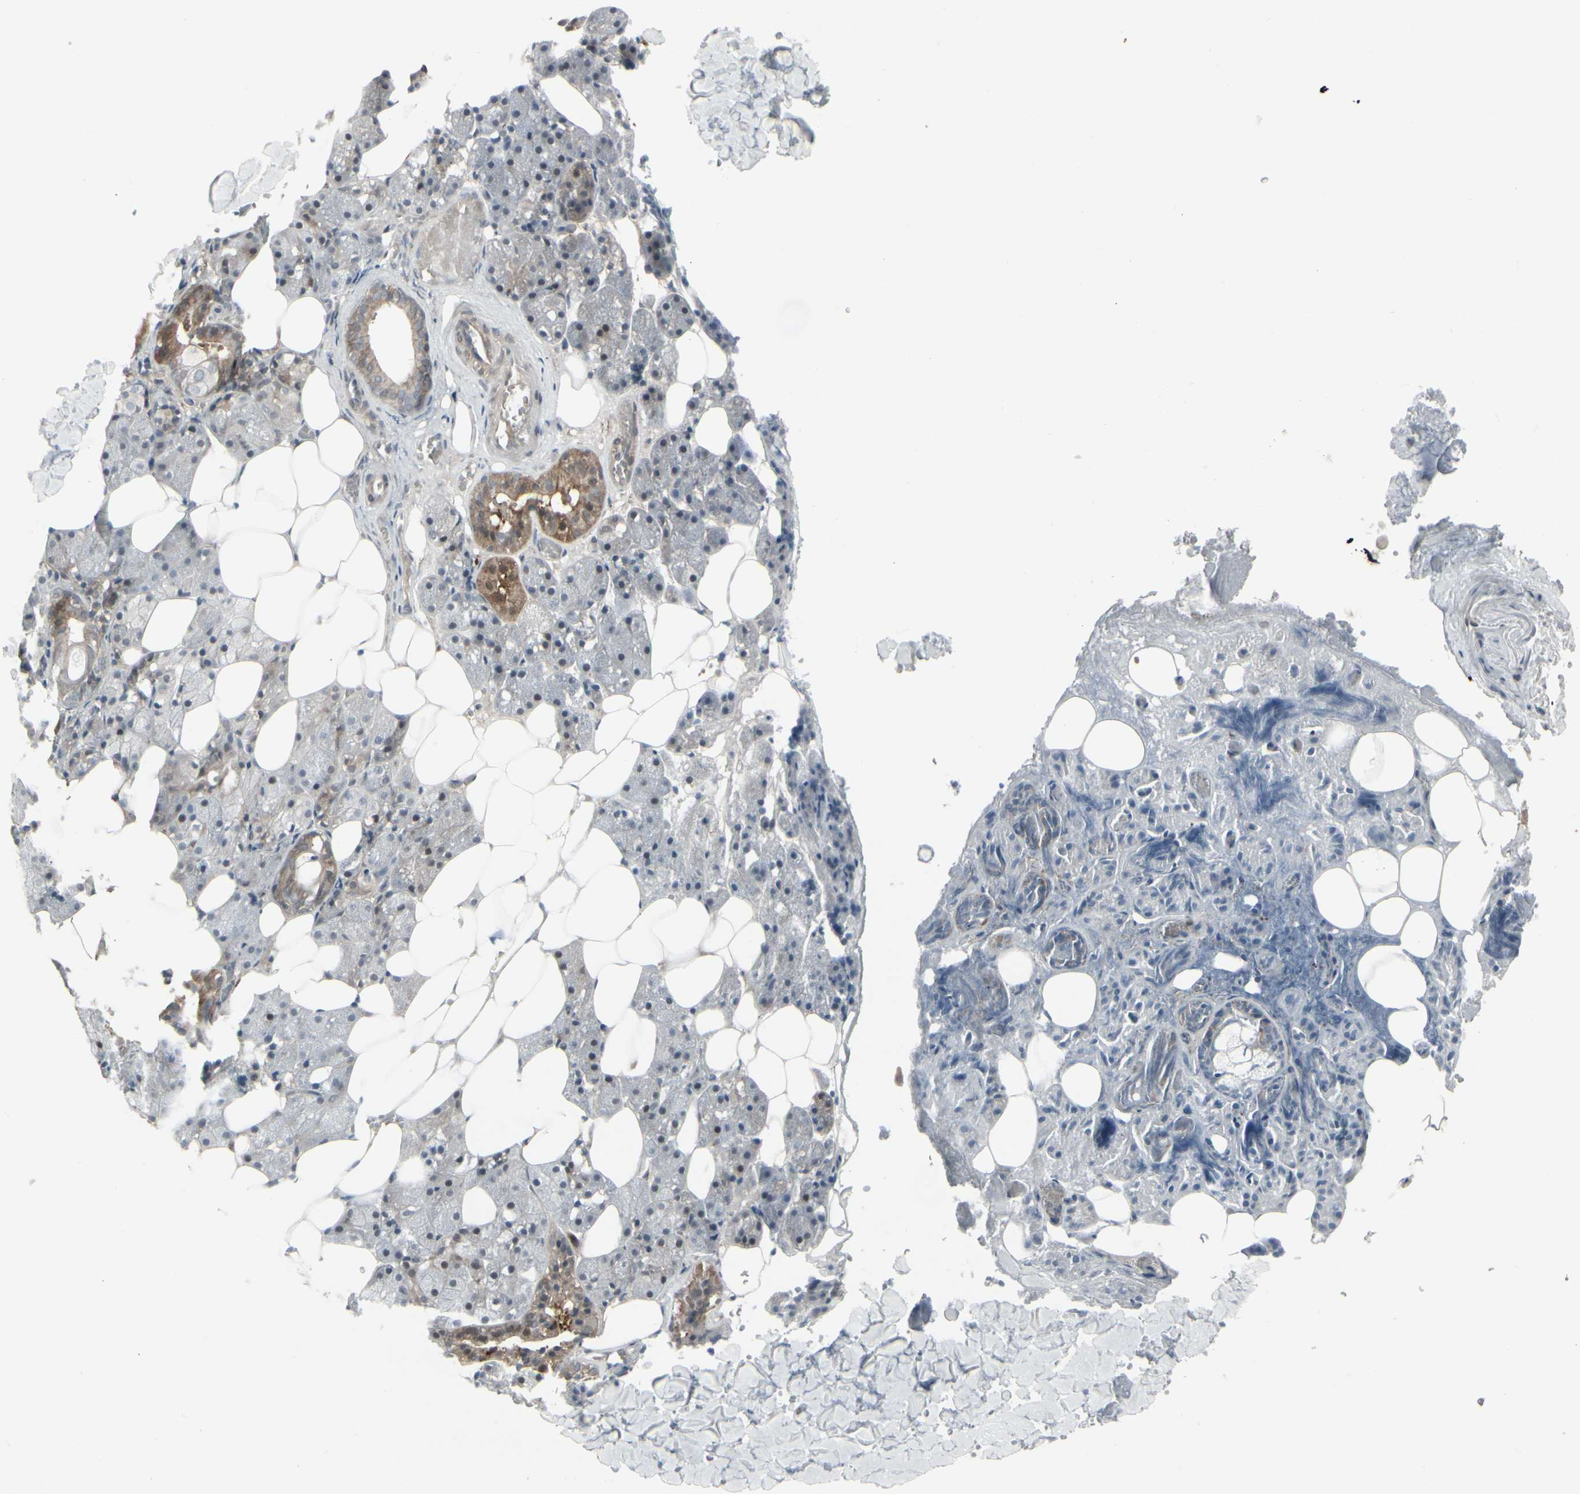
{"staining": {"intensity": "moderate", "quantity": "<25%", "location": "cytoplasmic/membranous"}, "tissue": "salivary gland", "cell_type": "Glandular cells", "image_type": "normal", "snomed": [{"axis": "morphology", "description": "Normal tissue, NOS"}, {"axis": "topography", "description": "Salivary gland"}], "caption": "IHC staining of benign salivary gland, which demonstrates low levels of moderate cytoplasmic/membranous positivity in about <25% of glandular cells indicating moderate cytoplasmic/membranous protein staining. The staining was performed using DAB (brown) for protein detection and nuclei were counterstained in hematoxylin (blue).", "gene": "IGFBP6", "patient": {"sex": "female", "age": 55}}